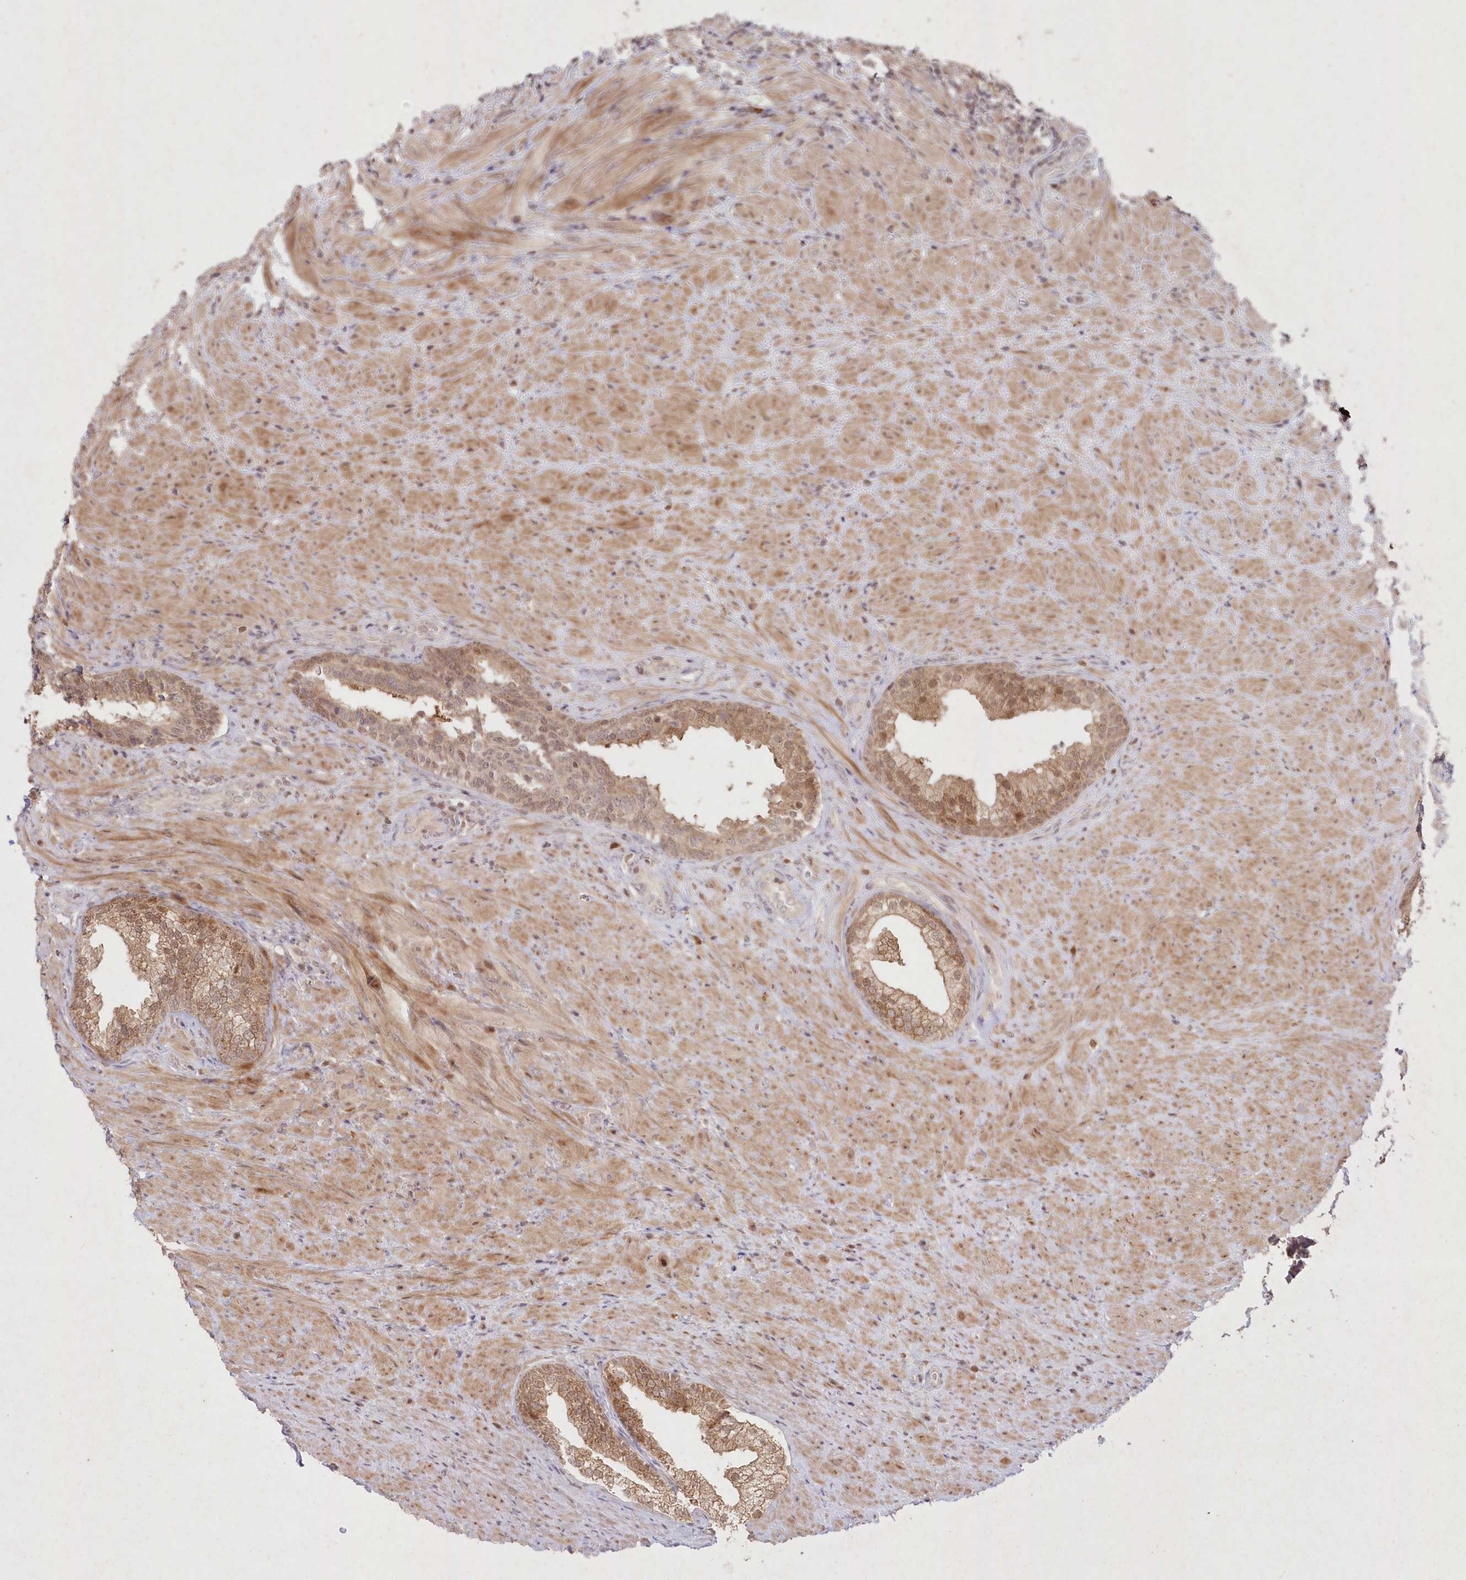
{"staining": {"intensity": "moderate", "quantity": ">75%", "location": "cytoplasmic/membranous,nuclear"}, "tissue": "prostate", "cell_type": "Glandular cells", "image_type": "normal", "snomed": [{"axis": "morphology", "description": "Normal tissue, NOS"}, {"axis": "topography", "description": "Prostate"}], "caption": "IHC histopathology image of benign prostate stained for a protein (brown), which exhibits medium levels of moderate cytoplasmic/membranous,nuclear staining in approximately >75% of glandular cells.", "gene": "ASCC1", "patient": {"sex": "male", "age": 76}}